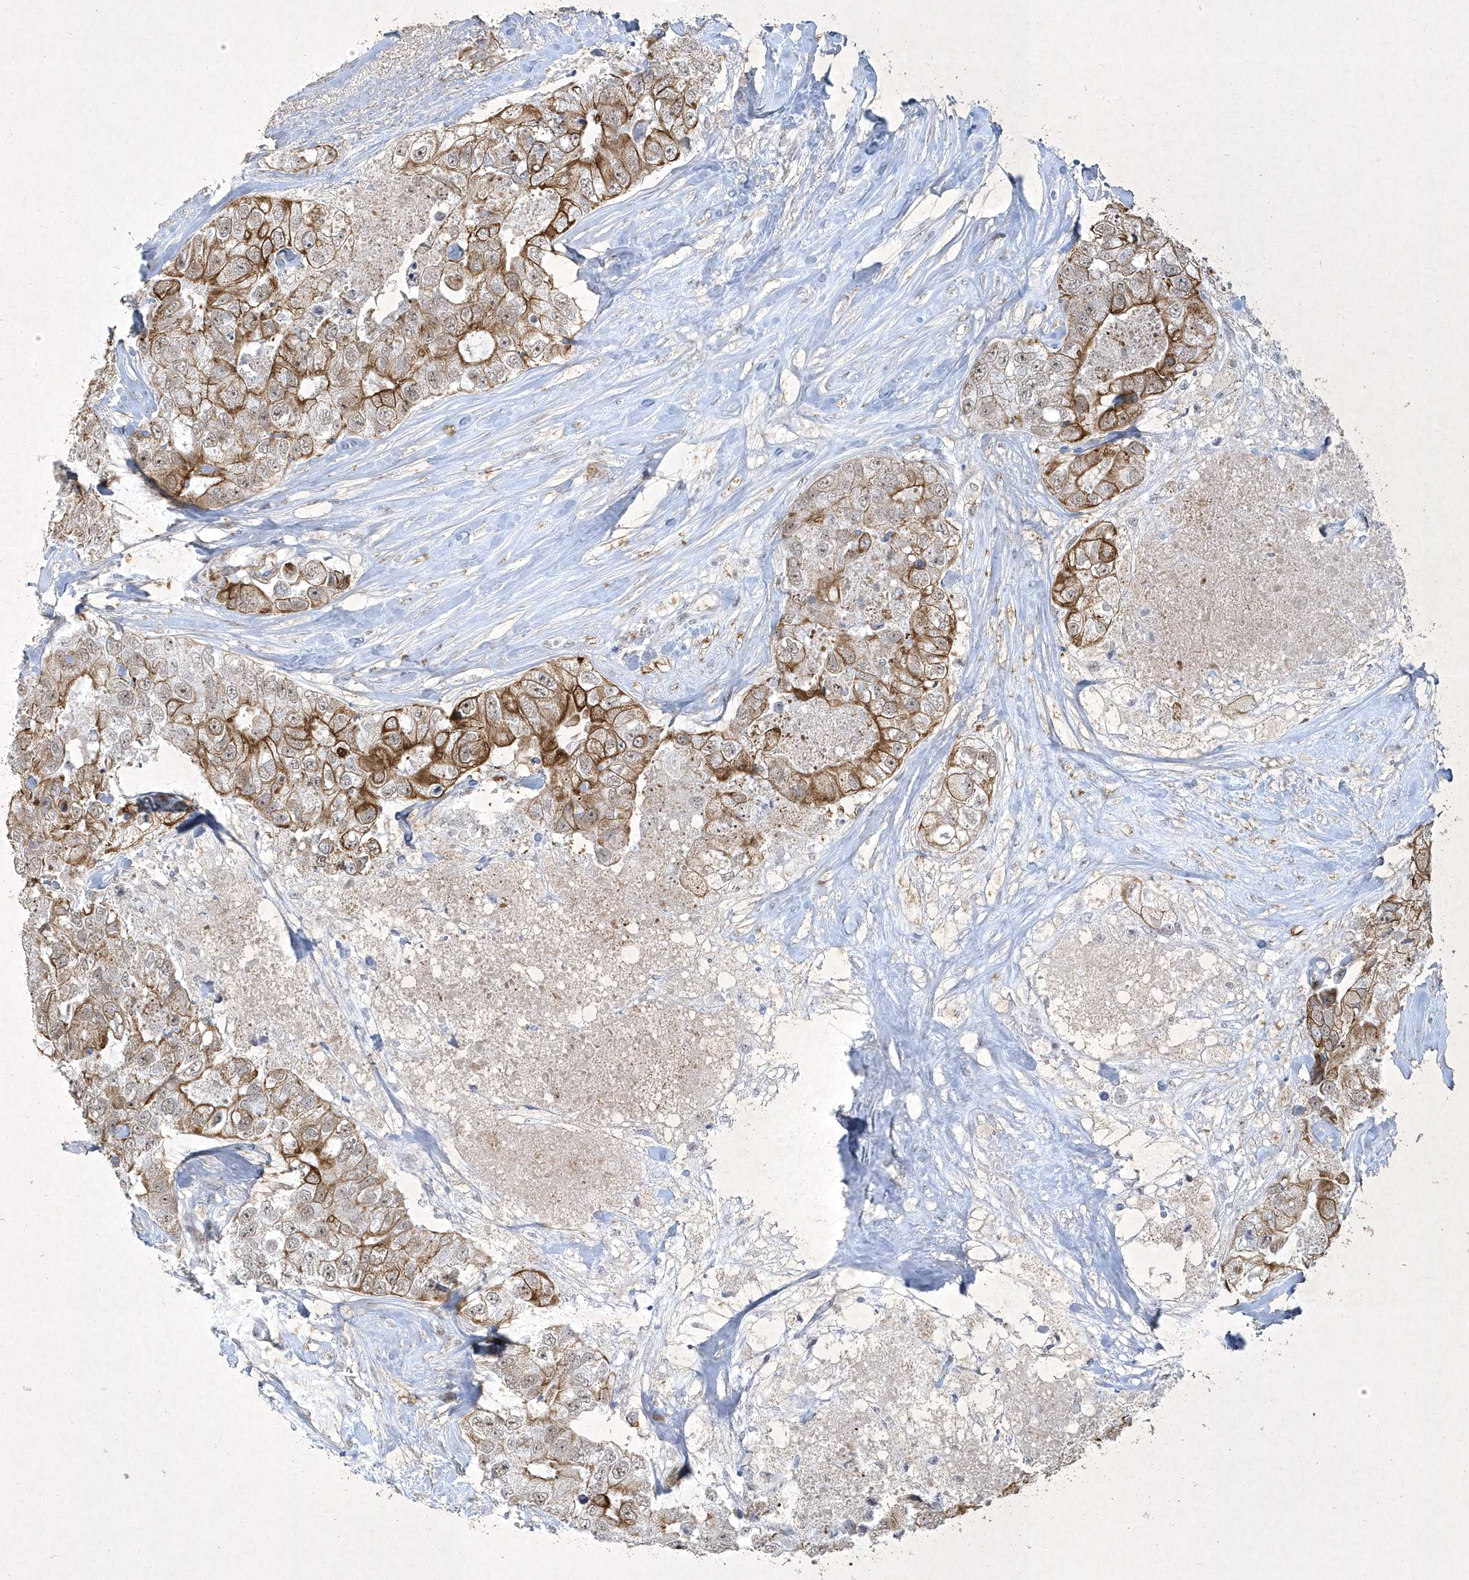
{"staining": {"intensity": "strong", "quantity": ">75%", "location": "cytoplasmic/membranous"}, "tissue": "breast cancer", "cell_type": "Tumor cells", "image_type": "cancer", "snomed": [{"axis": "morphology", "description": "Duct carcinoma"}, {"axis": "topography", "description": "Breast"}], "caption": "Tumor cells display high levels of strong cytoplasmic/membranous positivity in approximately >75% of cells in human breast cancer.", "gene": "ZBTB9", "patient": {"sex": "female", "age": 62}}